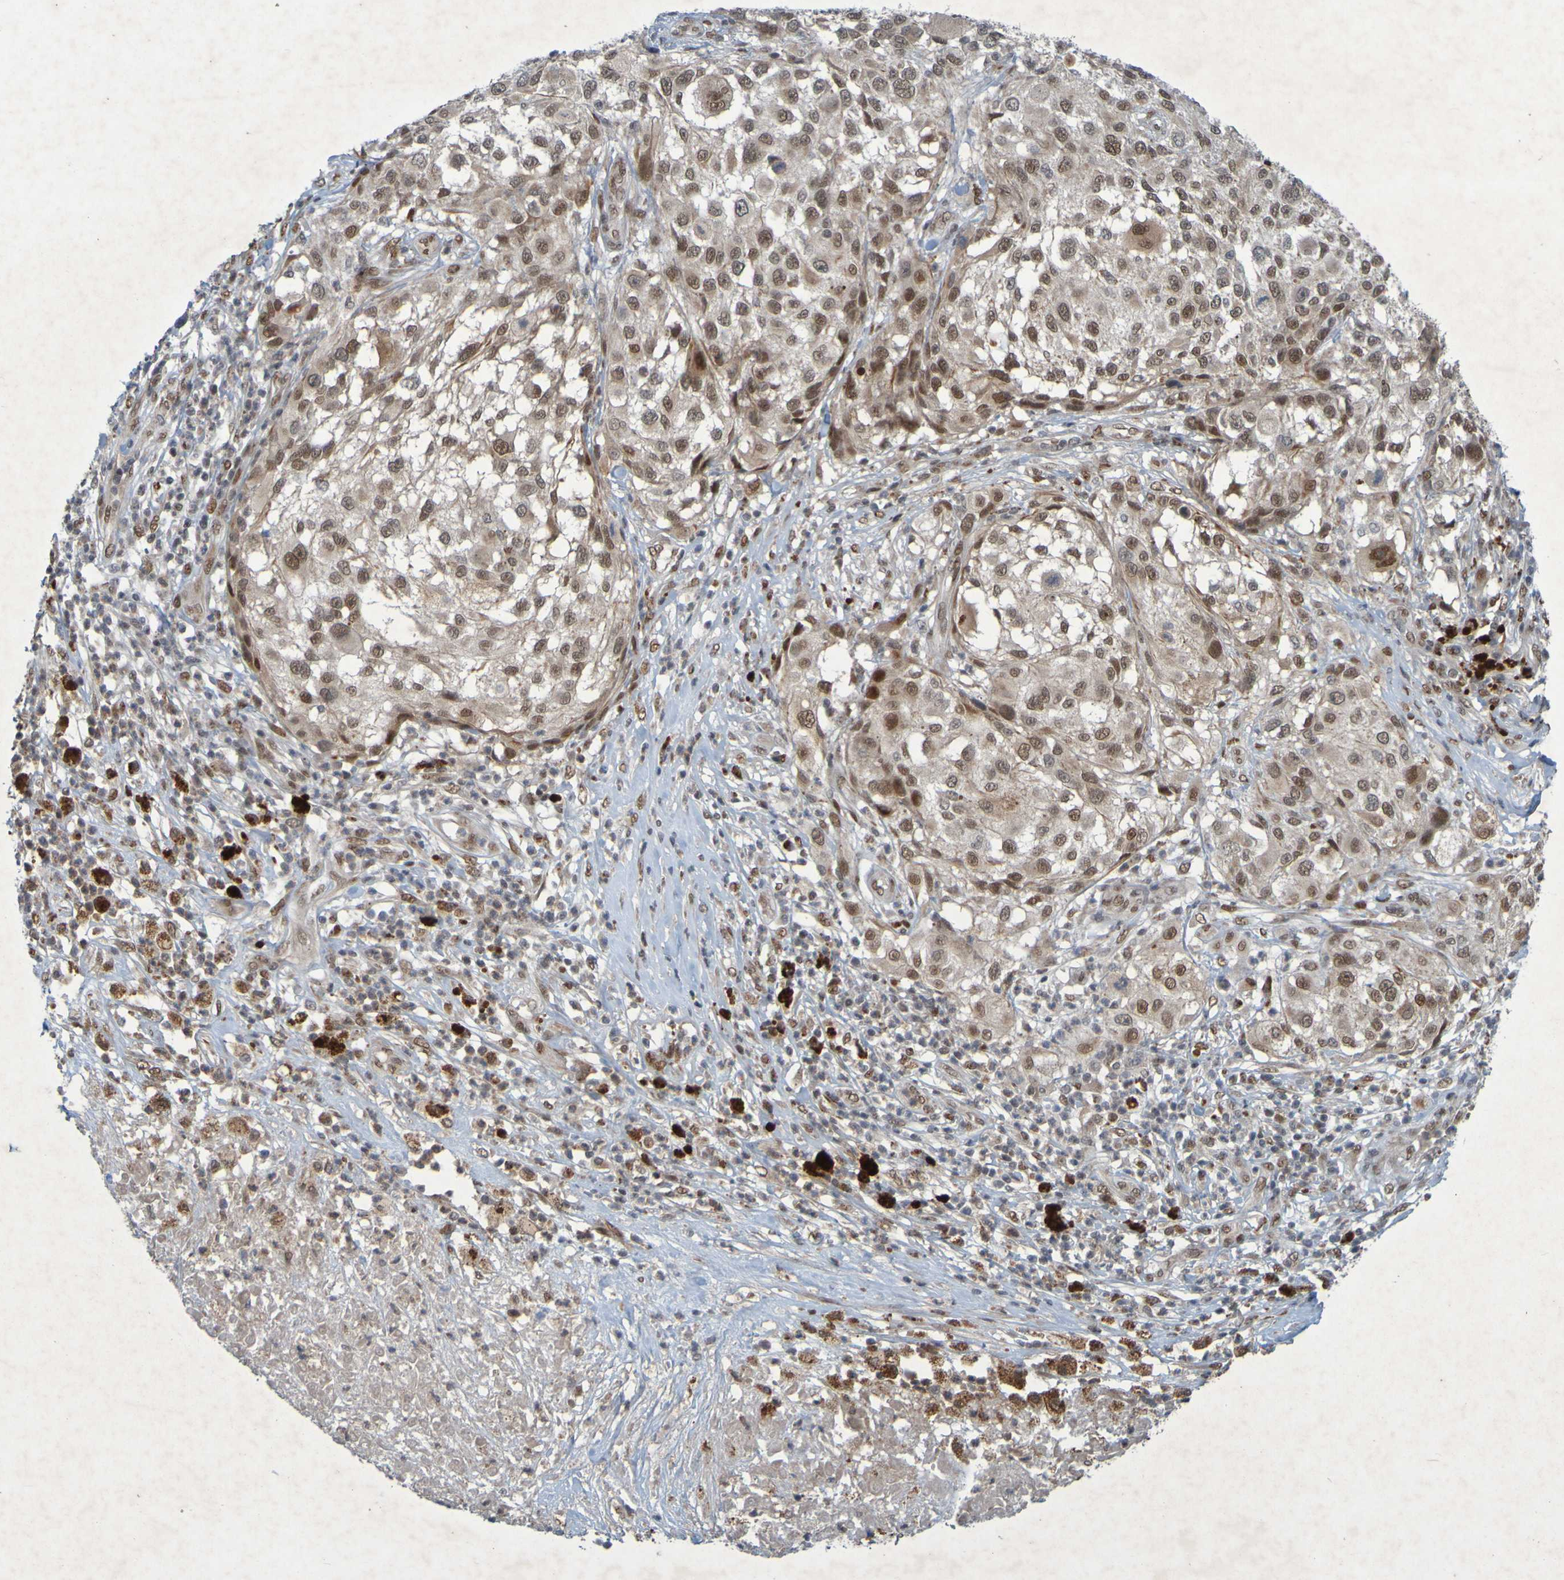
{"staining": {"intensity": "moderate", "quantity": ">75%", "location": "cytoplasmic/membranous,nuclear"}, "tissue": "melanoma", "cell_type": "Tumor cells", "image_type": "cancer", "snomed": [{"axis": "morphology", "description": "Necrosis, NOS"}, {"axis": "morphology", "description": "Malignant melanoma, NOS"}, {"axis": "topography", "description": "Skin"}], "caption": "A photomicrograph showing moderate cytoplasmic/membranous and nuclear expression in approximately >75% of tumor cells in melanoma, as visualized by brown immunohistochemical staining.", "gene": "MCPH1", "patient": {"sex": "female", "age": 87}}